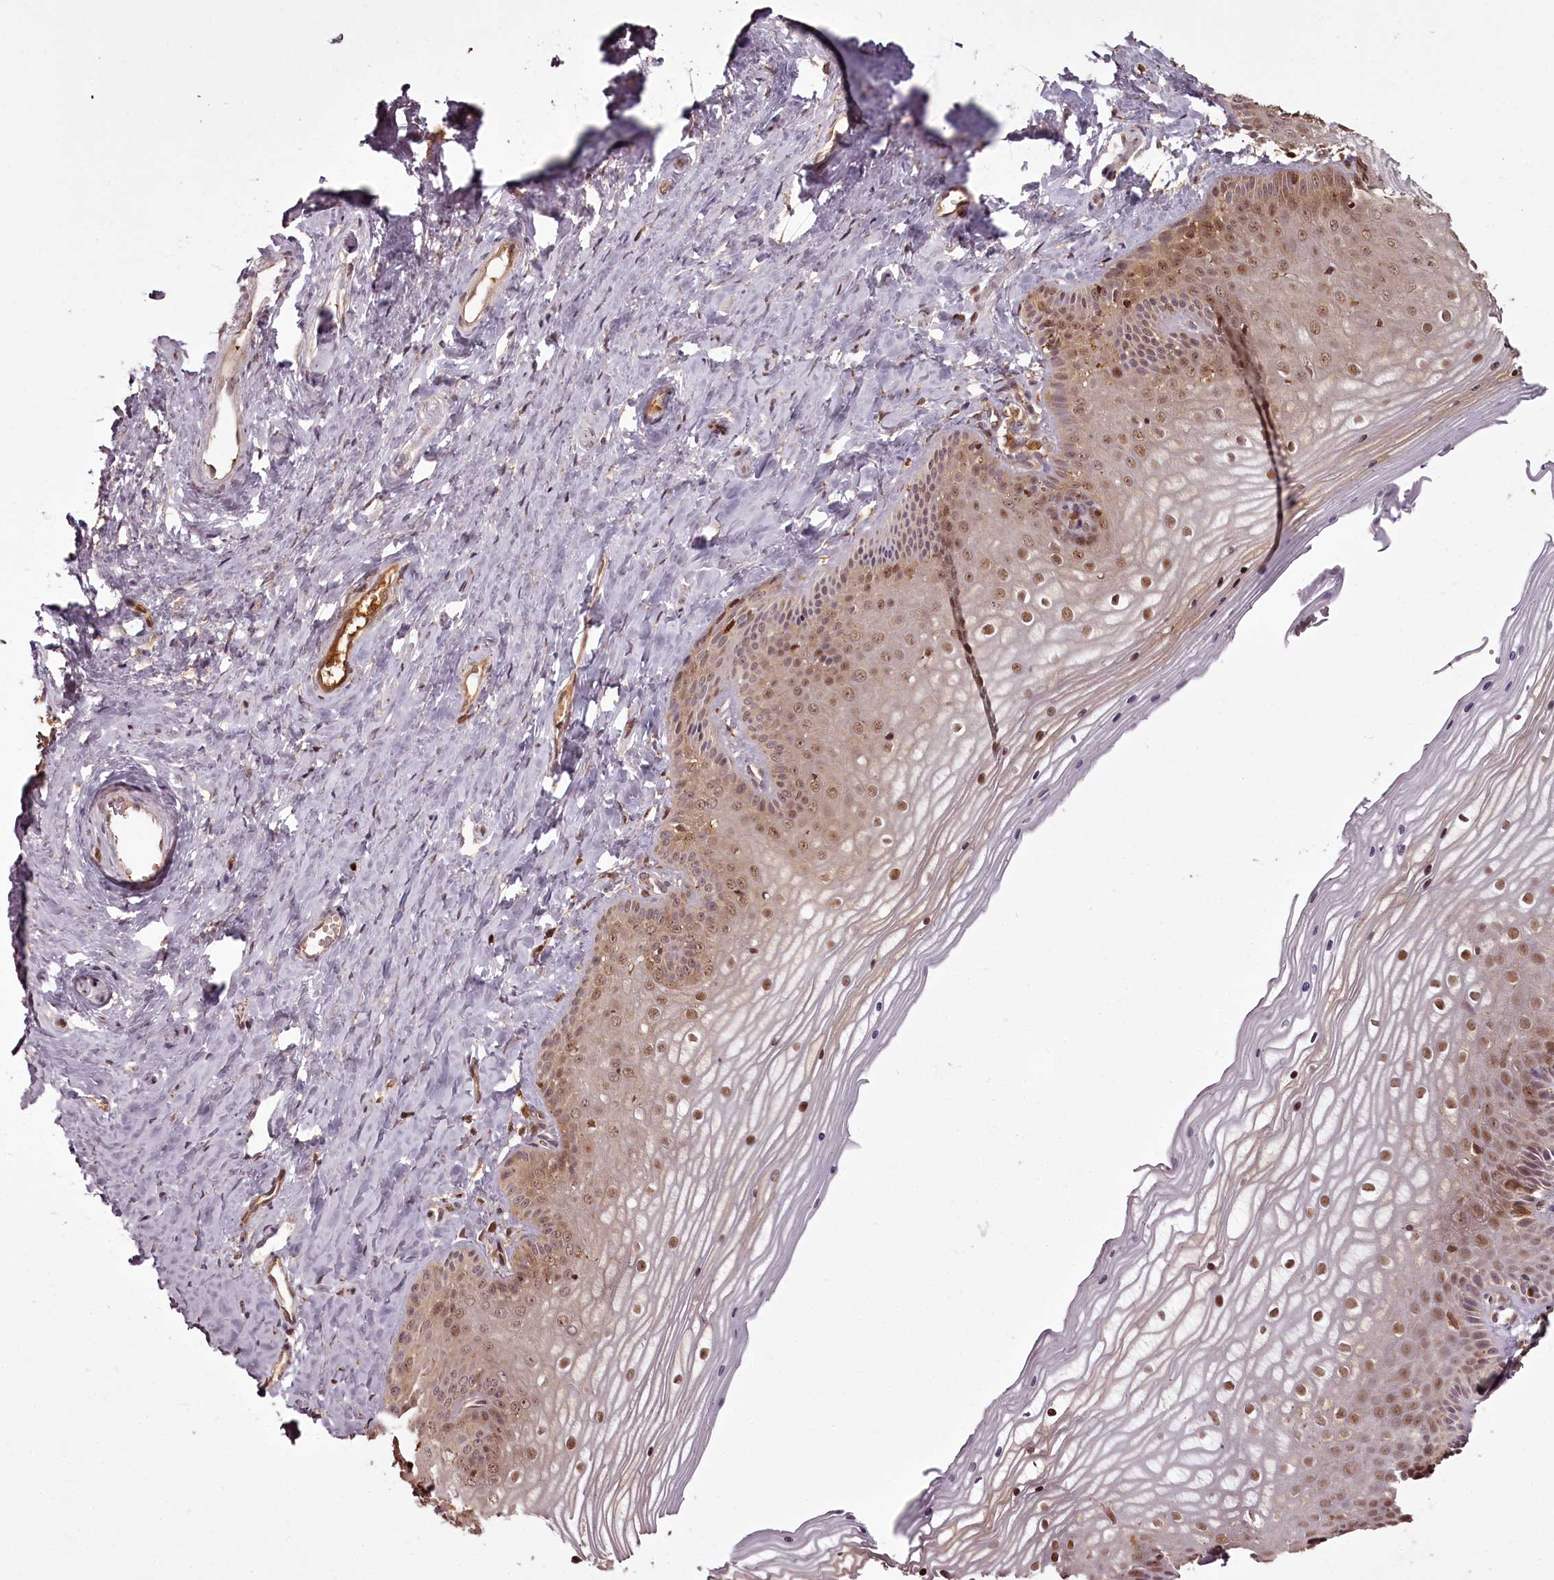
{"staining": {"intensity": "moderate", "quantity": ">75%", "location": "nuclear"}, "tissue": "vagina", "cell_type": "Squamous epithelial cells", "image_type": "normal", "snomed": [{"axis": "morphology", "description": "Normal tissue, NOS"}, {"axis": "topography", "description": "Vagina"}, {"axis": "topography", "description": "Cervix"}], "caption": "The histopathology image exhibits immunohistochemical staining of benign vagina. There is moderate nuclear positivity is seen in about >75% of squamous epithelial cells. The staining is performed using DAB brown chromogen to label protein expression. The nuclei are counter-stained blue using hematoxylin.", "gene": "NPRL2", "patient": {"sex": "female", "age": 40}}